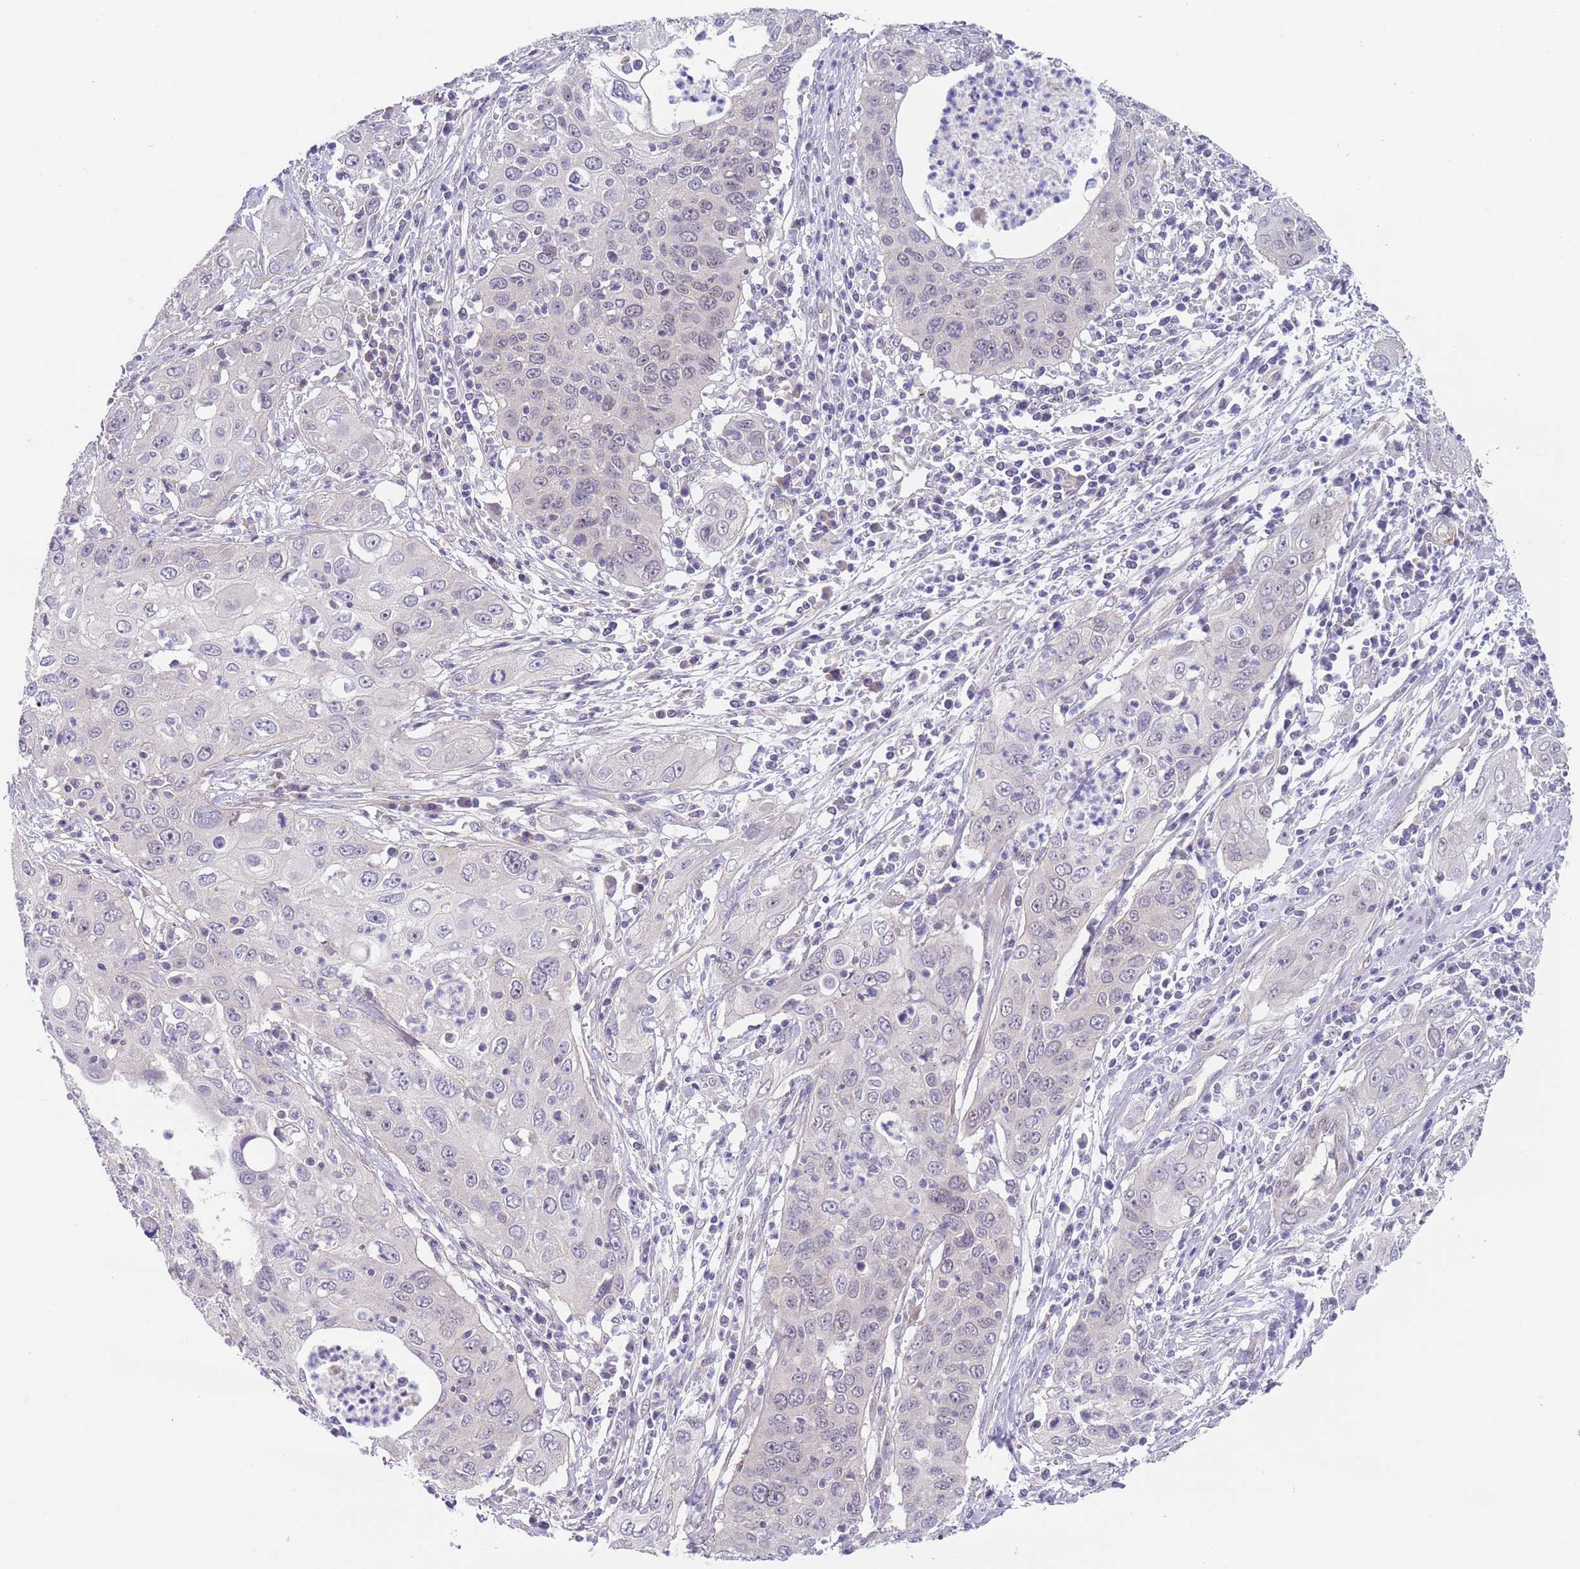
{"staining": {"intensity": "negative", "quantity": "none", "location": "none"}, "tissue": "cervical cancer", "cell_type": "Tumor cells", "image_type": "cancer", "snomed": [{"axis": "morphology", "description": "Squamous cell carcinoma, NOS"}, {"axis": "topography", "description": "Cervix"}], "caption": "High magnification brightfield microscopy of cervical cancer stained with DAB (3,3'-diaminobenzidine) (brown) and counterstained with hematoxylin (blue): tumor cells show no significant staining.", "gene": "RNF169", "patient": {"sex": "female", "age": 36}}